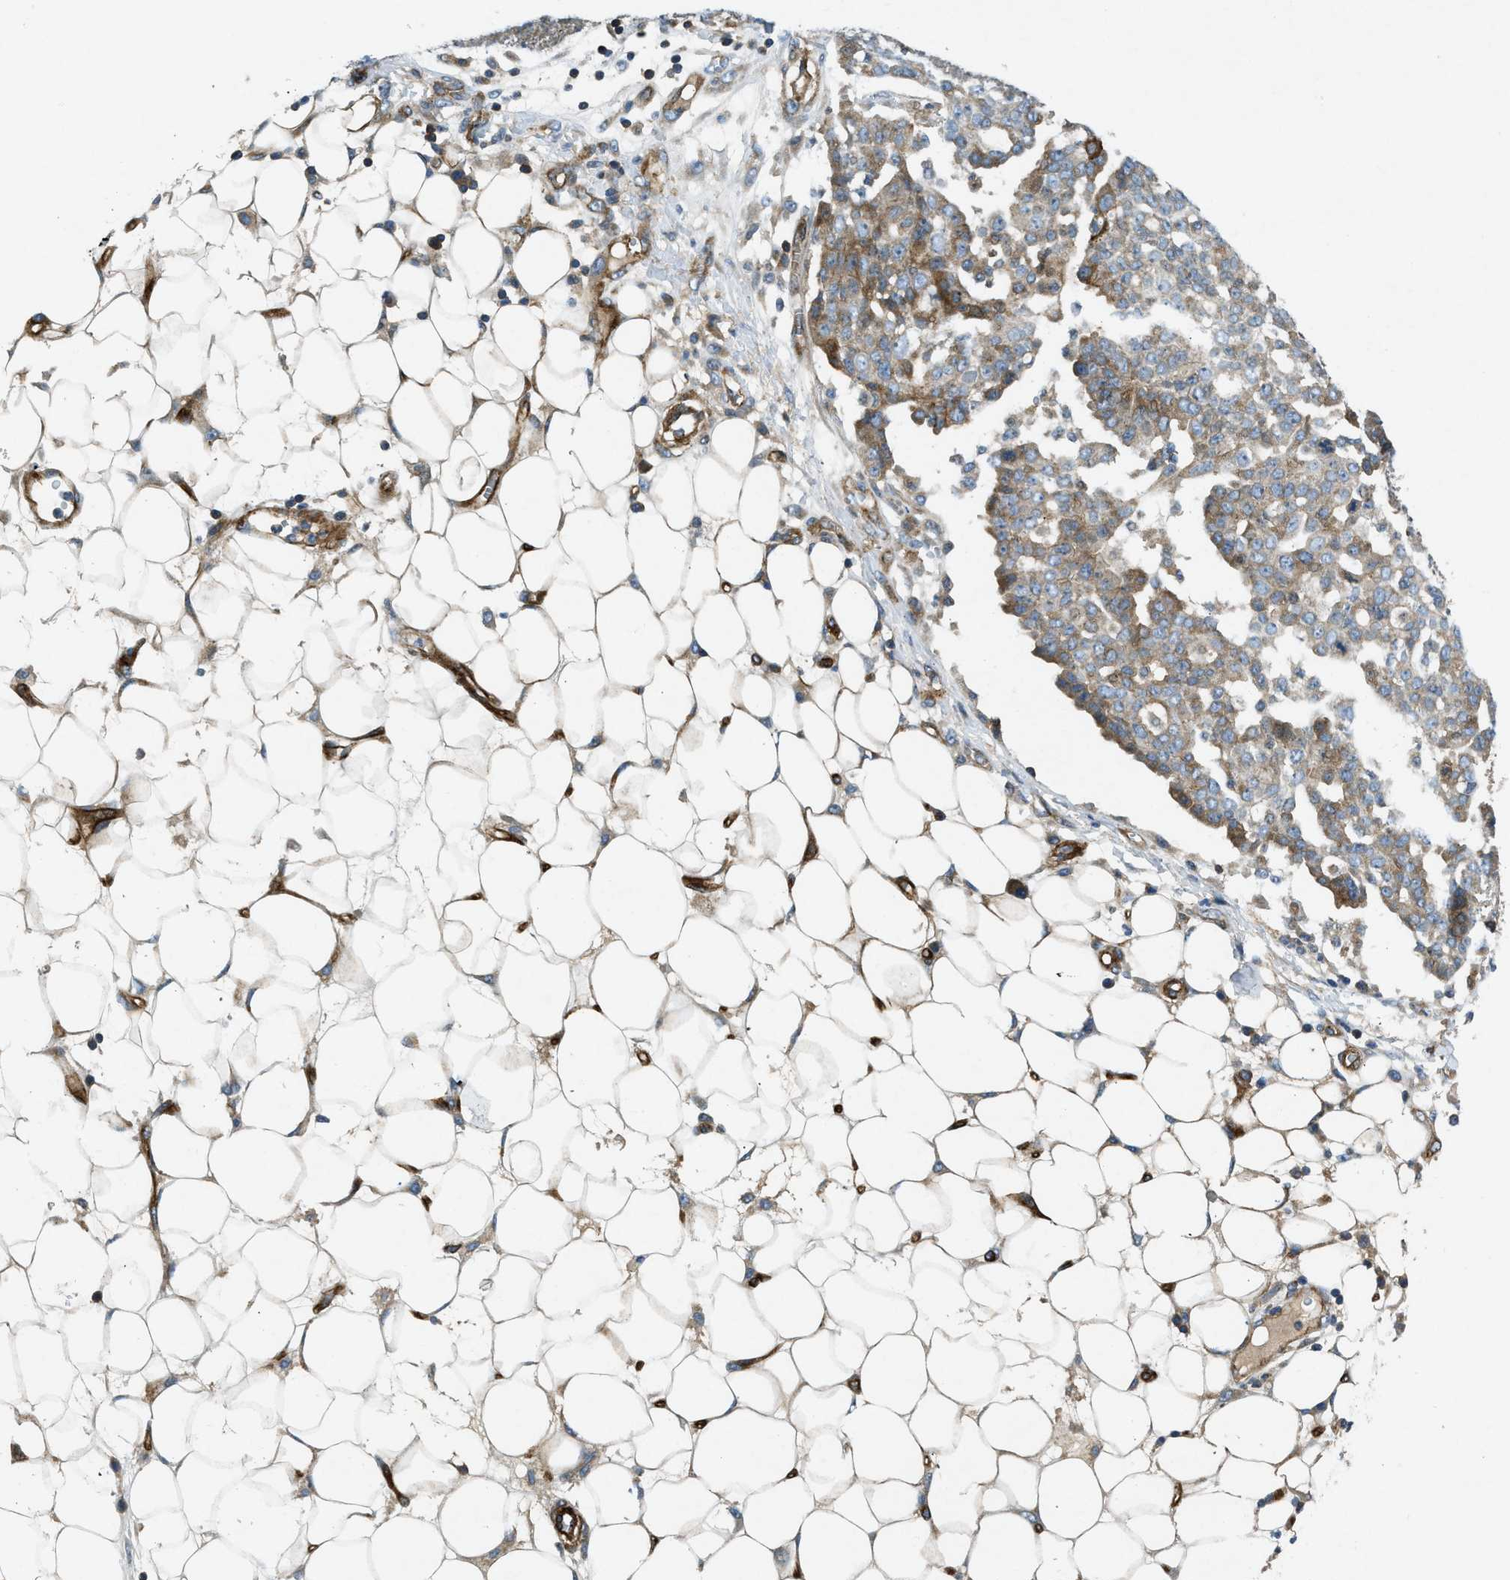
{"staining": {"intensity": "moderate", "quantity": ">75%", "location": "cytoplasmic/membranous"}, "tissue": "ovarian cancer", "cell_type": "Tumor cells", "image_type": "cancer", "snomed": [{"axis": "morphology", "description": "Cystadenocarcinoma, serous, NOS"}, {"axis": "topography", "description": "Soft tissue"}, {"axis": "topography", "description": "Ovary"}], "caption": "Protein staining exhibits moderate cytoplasmic/membranous staining in approximately >75% of tumor cells in ovarian cancer (serous cystadenocarcinoma).", "gene": "NYNRIN", "patient": {"sex": "female", "age": 57}}